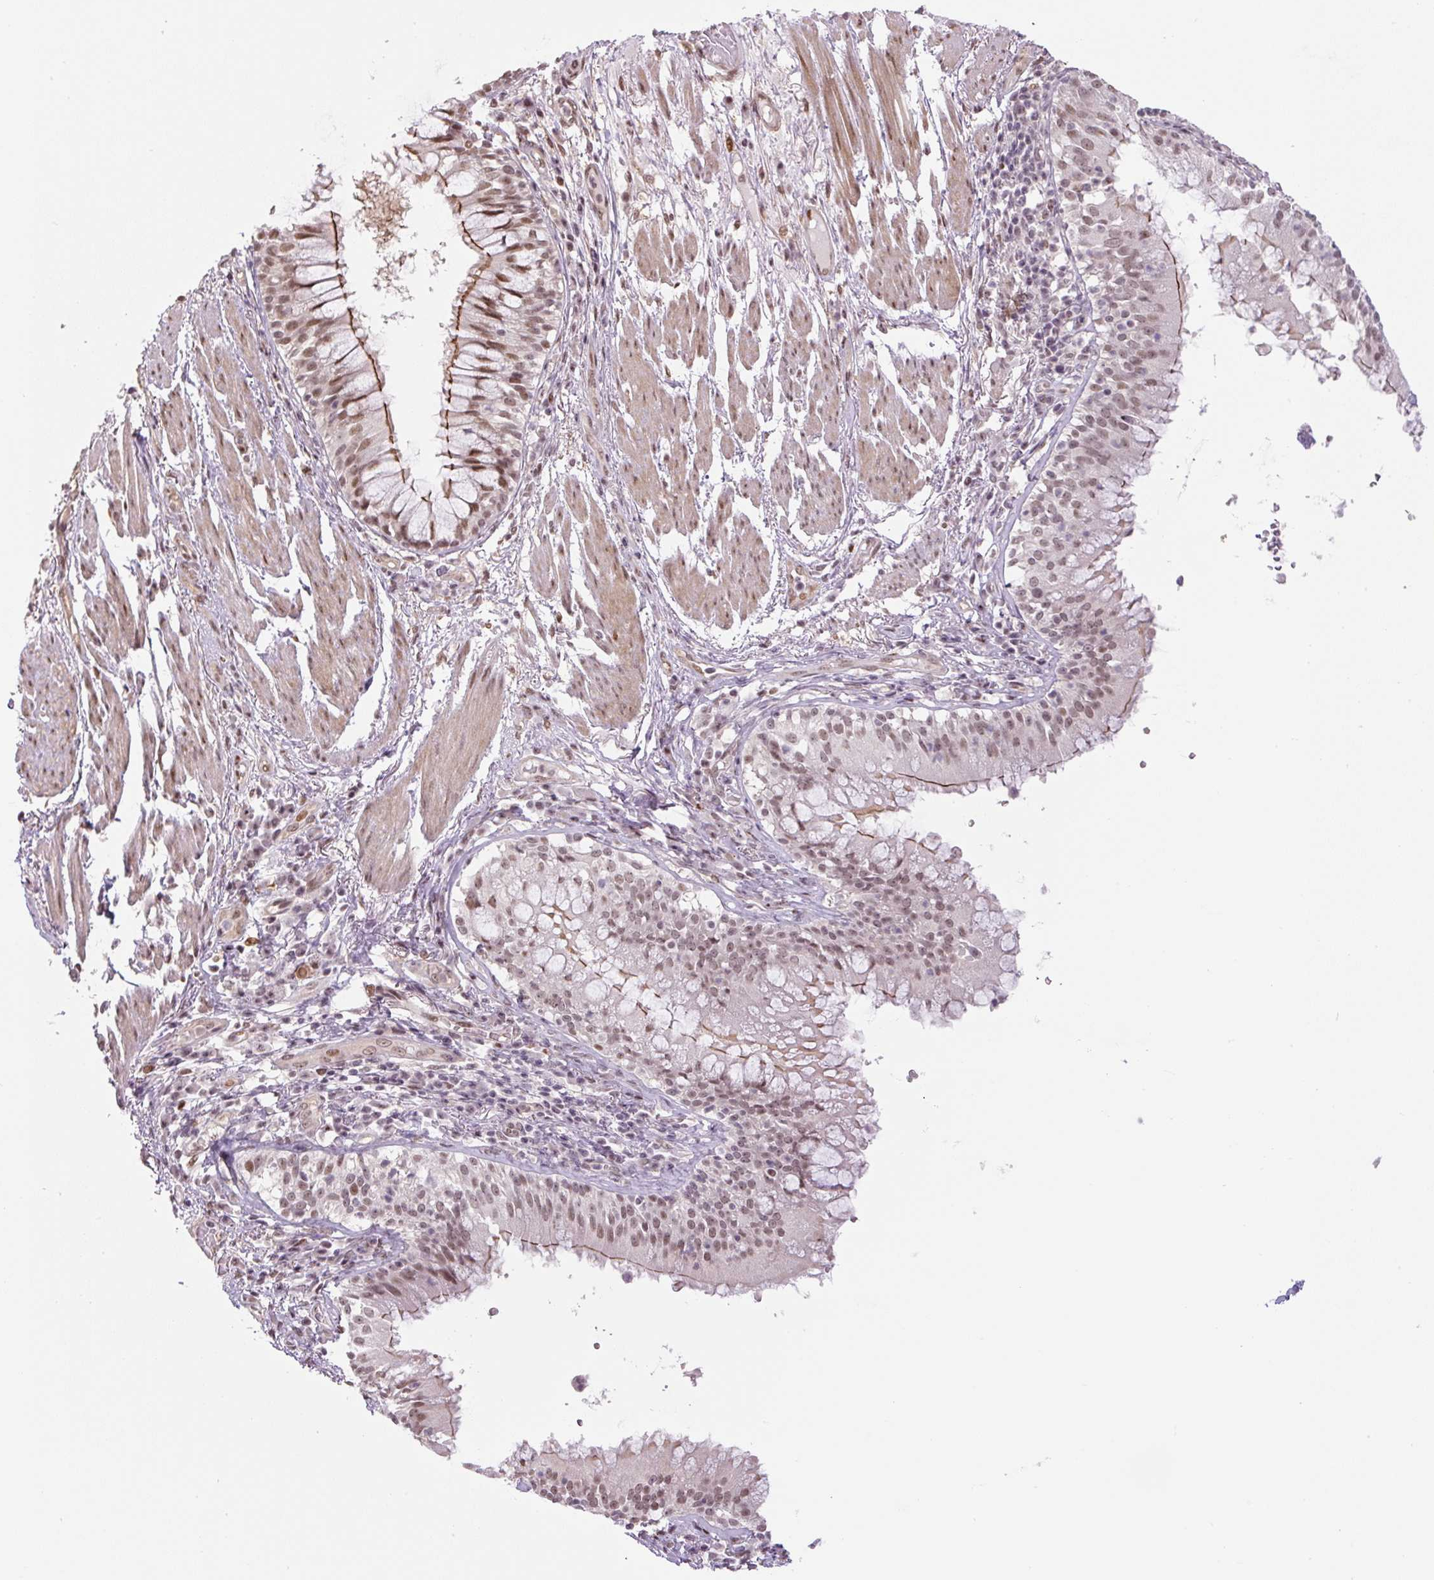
{"staining": {"intensity": "negative", "quantity": "none", "location": "none"}, "tissue": "adipose tissue", "cell_type": "Adipocytes", "image_type": "normal", "snomed": [{"axis": "morphology", "description": "Normal tissue, NOS"}, {"axis": "topography", "description": "Cartilage tissue"}, {"axis": "topography", "description": "Bronchus"}], "caption": "Immunohistochemistry (IHC) of normal human adipose tissue shows no expression in adipocytes. Nuclei are stained in blue.", "gene": "TCFL5", "patient": {"sex": "male", "age": 56}}